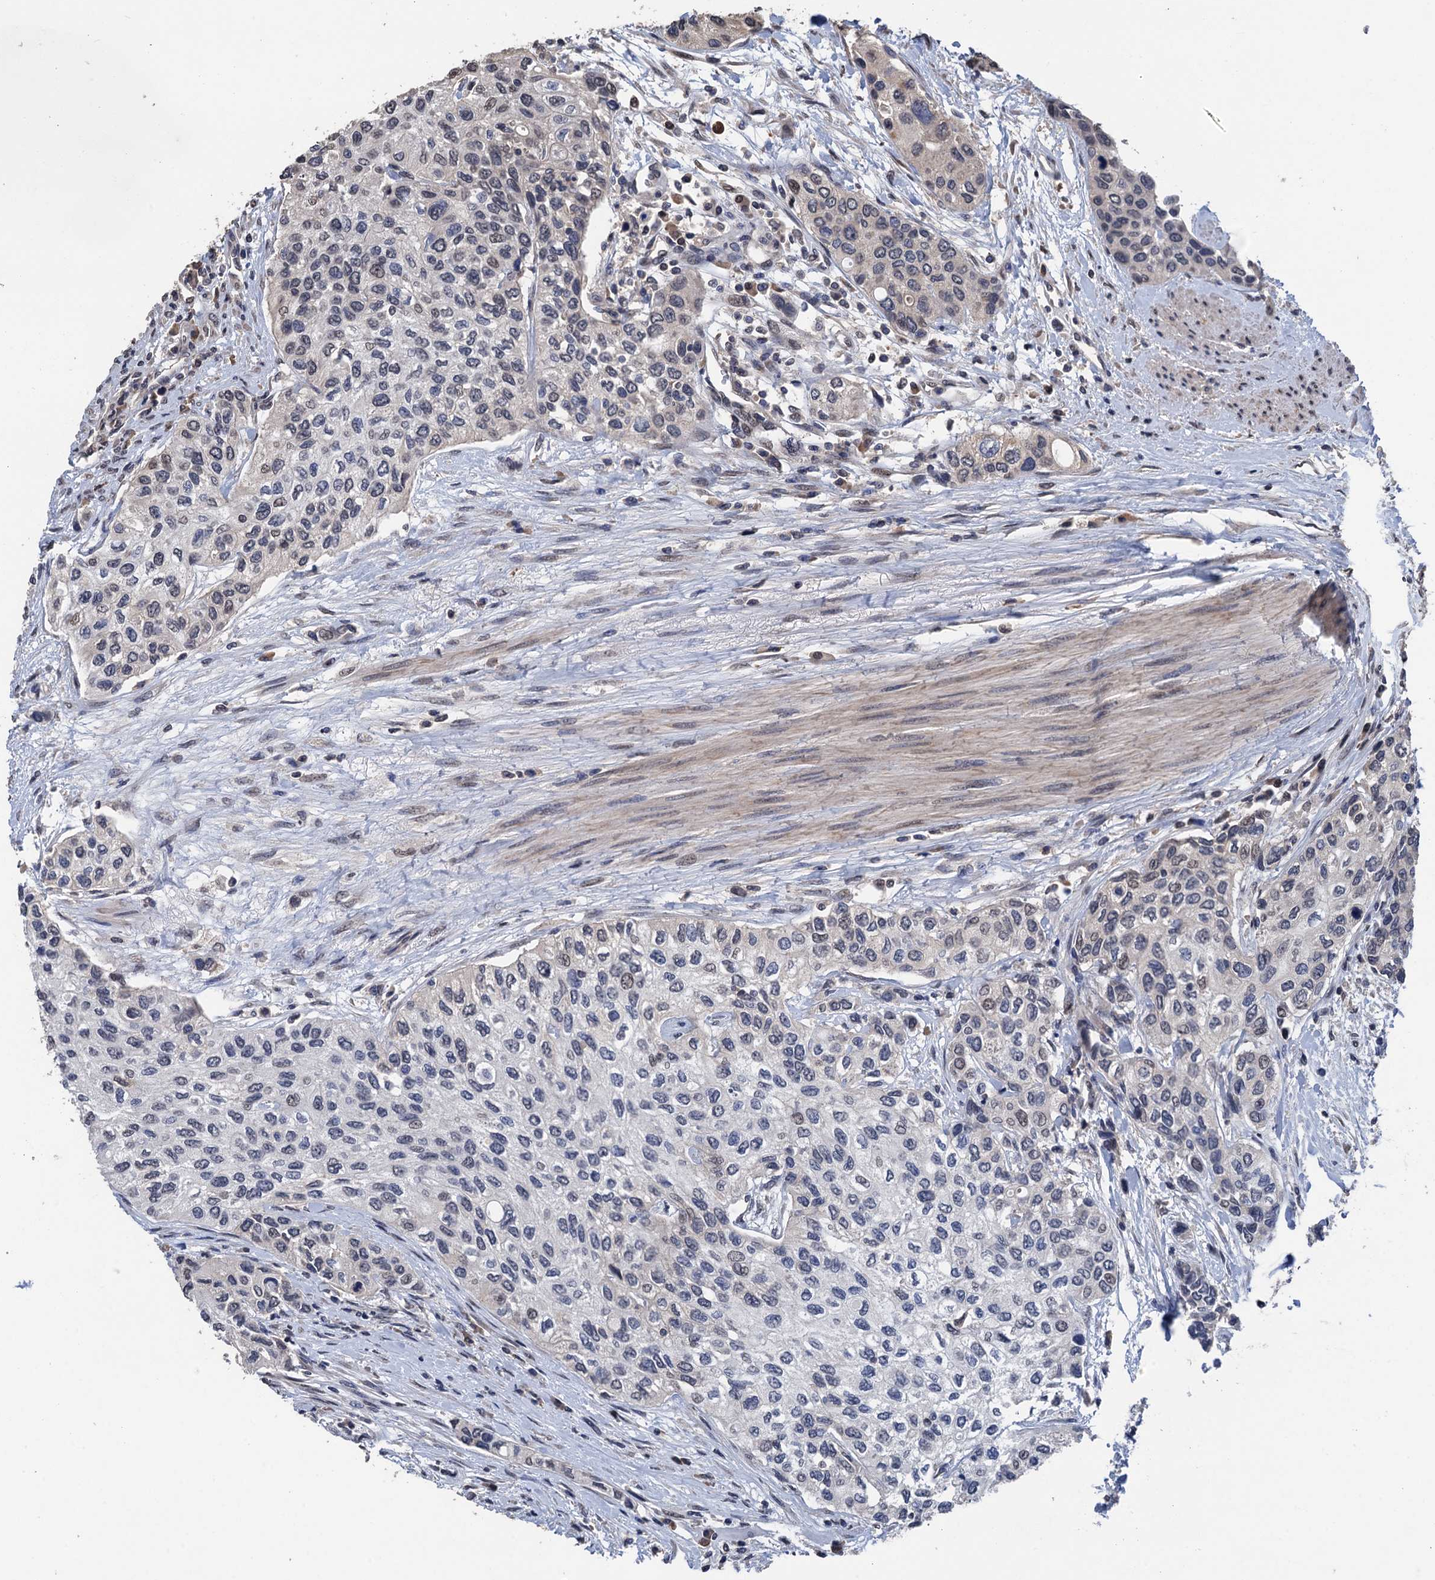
{"staining": {"intensity": "weak", "quantity": "<25%", "location": "nuclear"}, "tissue": "urothelial cancer", "cell_type": "Tumor cells", "image_type": "cancer", "snomed": [{"axis": "morphology", "description": "Normal tissue, NOS"}, {"axis": "morphology", "description": "Urothelial carcinoma, High grade"}, {"axis": "topography", "description": "Vascular tissue"}, {"axis": "topography", "description": "Urinary bladder"}], "caption": "An image of human urothelial cancer is negative for staining in tumor cells.", "gene": "ART5", "patient": {"sex": "female", "age": 56}}